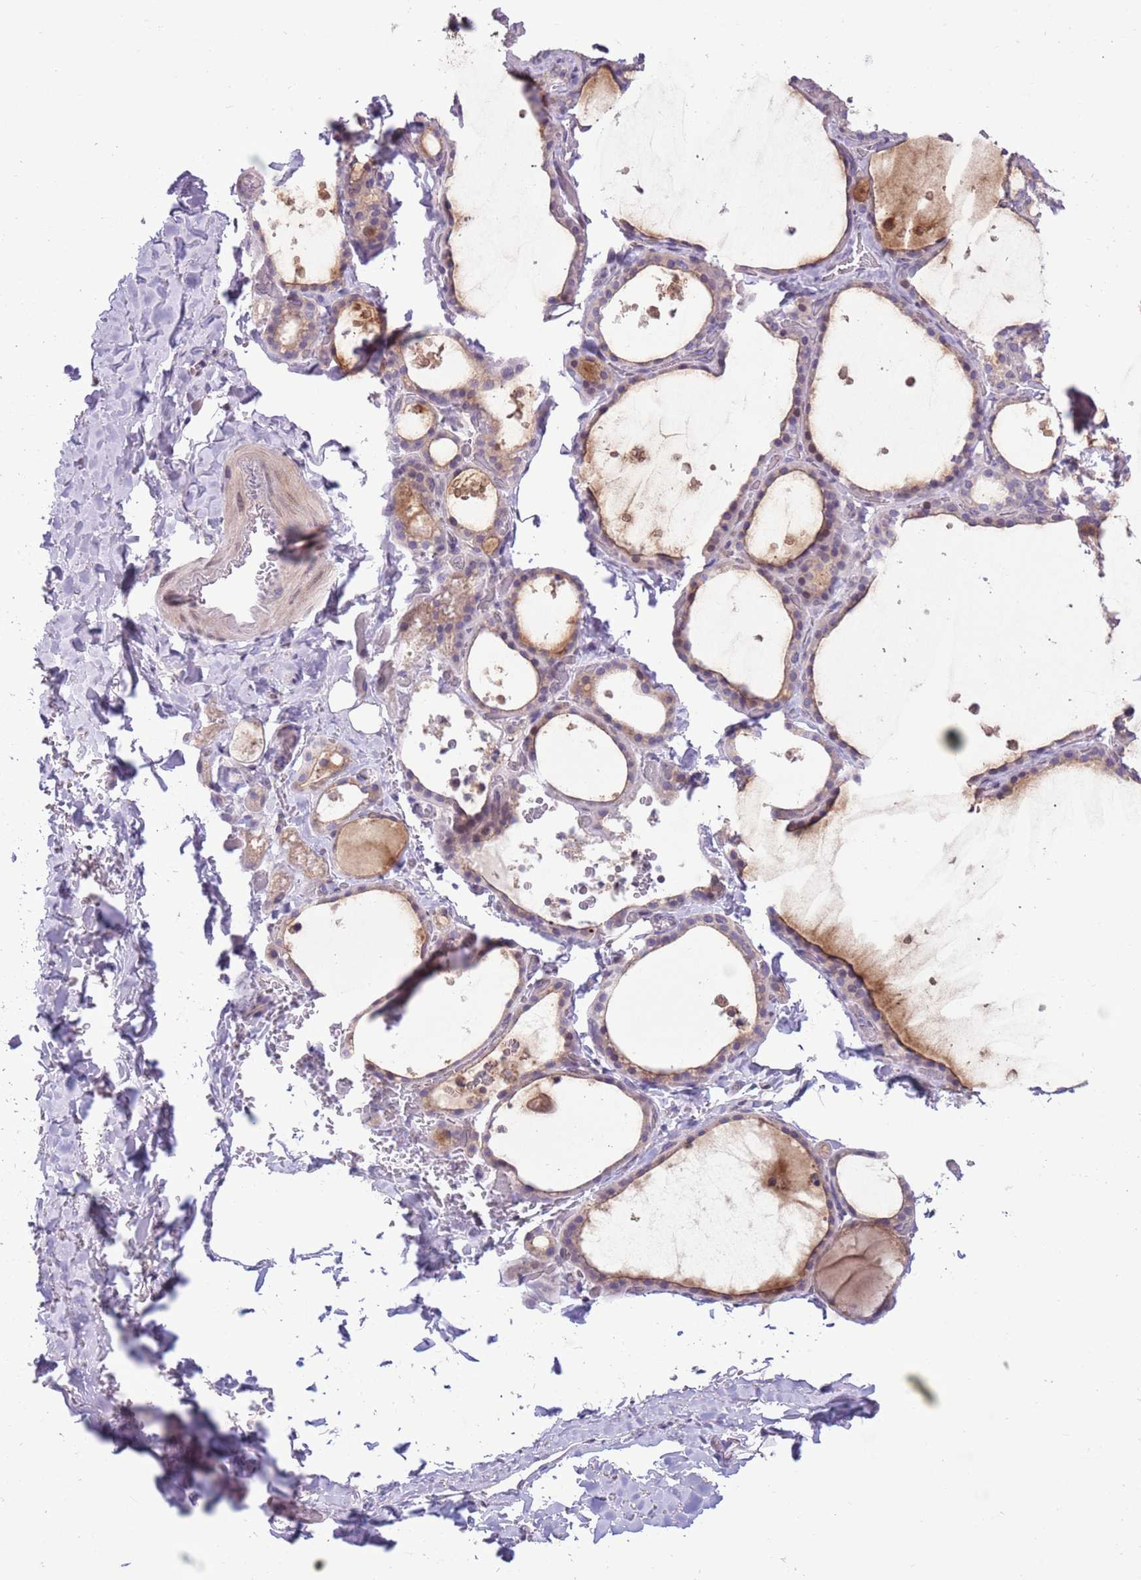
{"staining": {"intensity": "strong", "quantity": "<25%", "location": "cytoplasmic/membranous"}, "tissue": "thyroid gland", "cell_type": "Glandular cells", "image_type": "normal", "snomed": [{"axis": "morphology", "description": "Normal tissue, NOS"}, {"axis": "topography", "description": "Thyroid gland"}], "caption": "A micrograph of human thyroid gland stained for a protein demonstrates strong cytoplasmic/membranous brown staining in glandular cells.", "gene": "CCND2", "patient": {"sex": "female", "age": 44}}